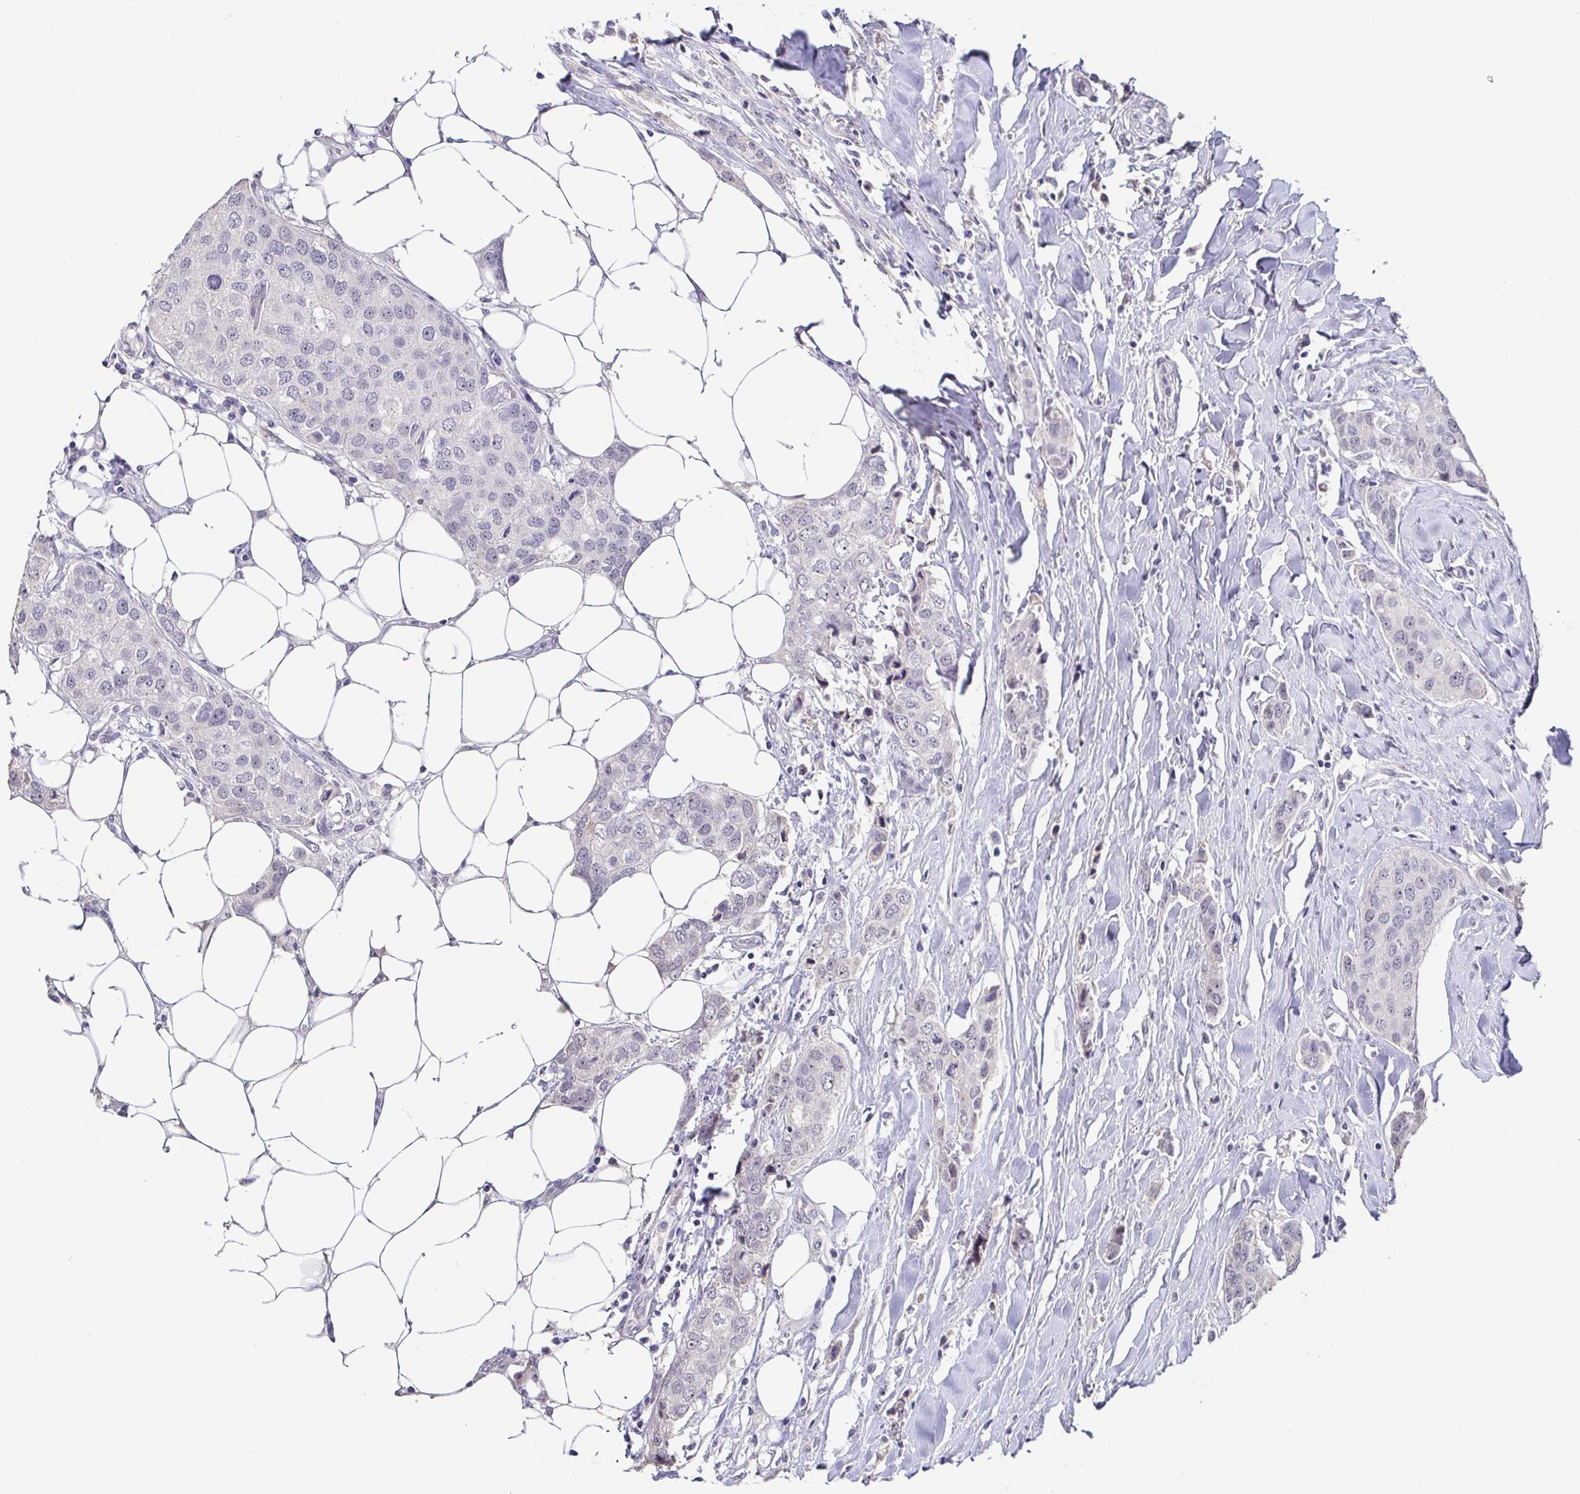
{"staining": {"intensity": "negative", "quantity": "none", "location": "none"}, "tissue": "breast cancer", "cell_type": "Tumor cells", "image_type": "cancer", "snomed": [{"axis": "morphology", "description": "Duct carcinoma"}, {"axis": "topography", "description": "Breast"}], "caption": "Breast cancer (invasive ductal carcinoma) stained for a protein using immunohistochemistry reveals no positivity tumor cells.", "gene": "NEFH", "patient": {"sex": "female", "age": 80}}